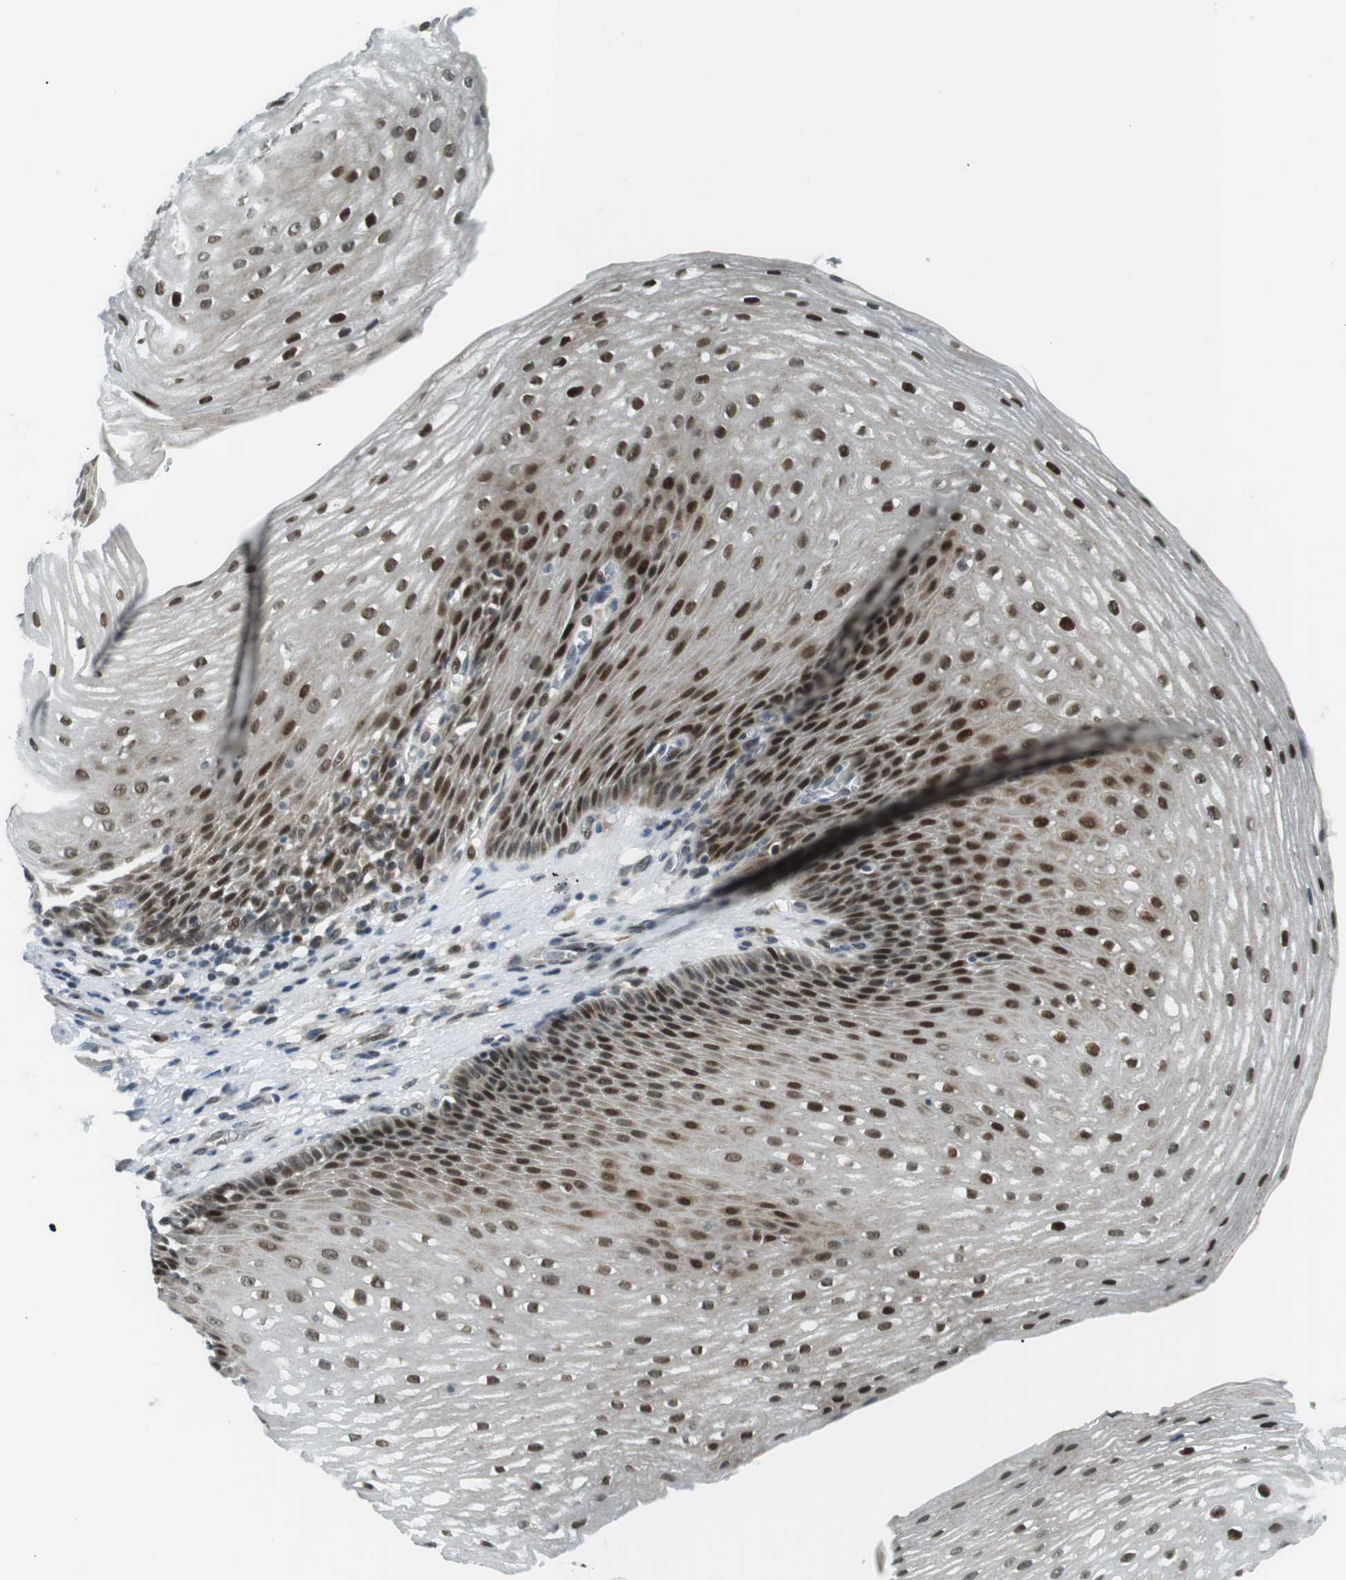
{"staining": {"intensity": "strong", "quantity": "25%-75%", "location": "nuclear"}, "tissue": "esophagus", "cell_type": "Squamous epithelial cells", "image_type": "normal", "snomed": [{"axis": "morphology", "description": "Normal tissue, NOS"}, {"axis": "topography", "description": "Esophagus"}], "caption": "Esophagus was stained to show a protein in brown. There is high levels of strong nuclear positivity in about 25%-75% of squamous epithelial cells. The protein of interest is shown in brown color, while the nuclei are stained blue.", "gene": "PJA1", "patient": {"sex": "male", "age": 48}}